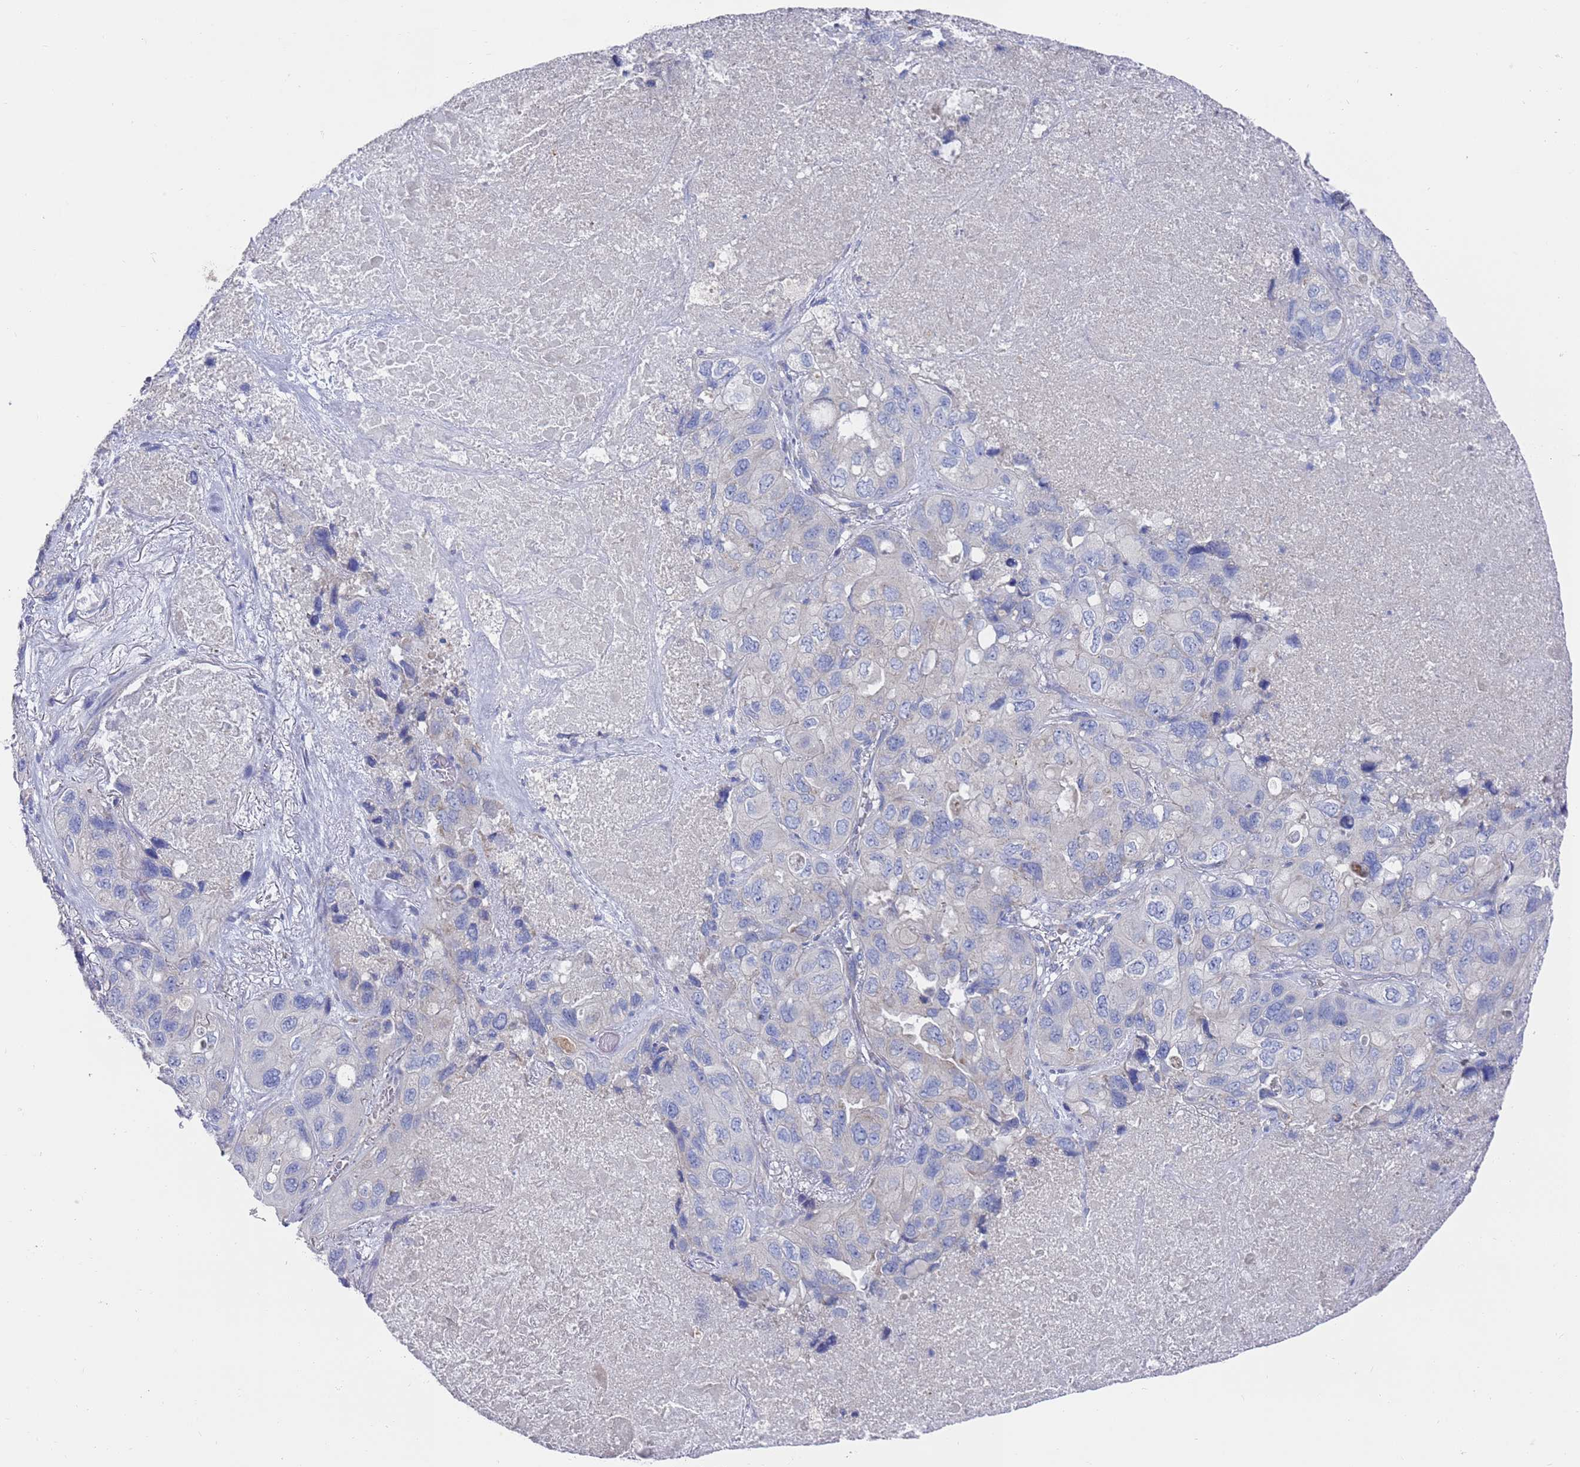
{"staining": {"intensity": "negative", "quantity": "none", "location": "none"}, "tissue": "lung cancer", "cell_type": "Tumor cells", "image_type": "cancer", "snomed": [{"axis": "morphology", "description": "Squamous cell carcinoma, NOS"}, {"axis": "topography", "description": "Lung"}], "caption": "Tumor cells are negative for brown protein staining in lung cancer. Nuclei are stained in blue.", "gene": "SCAPER", "patient": {"sex": "female", "age": 73}}